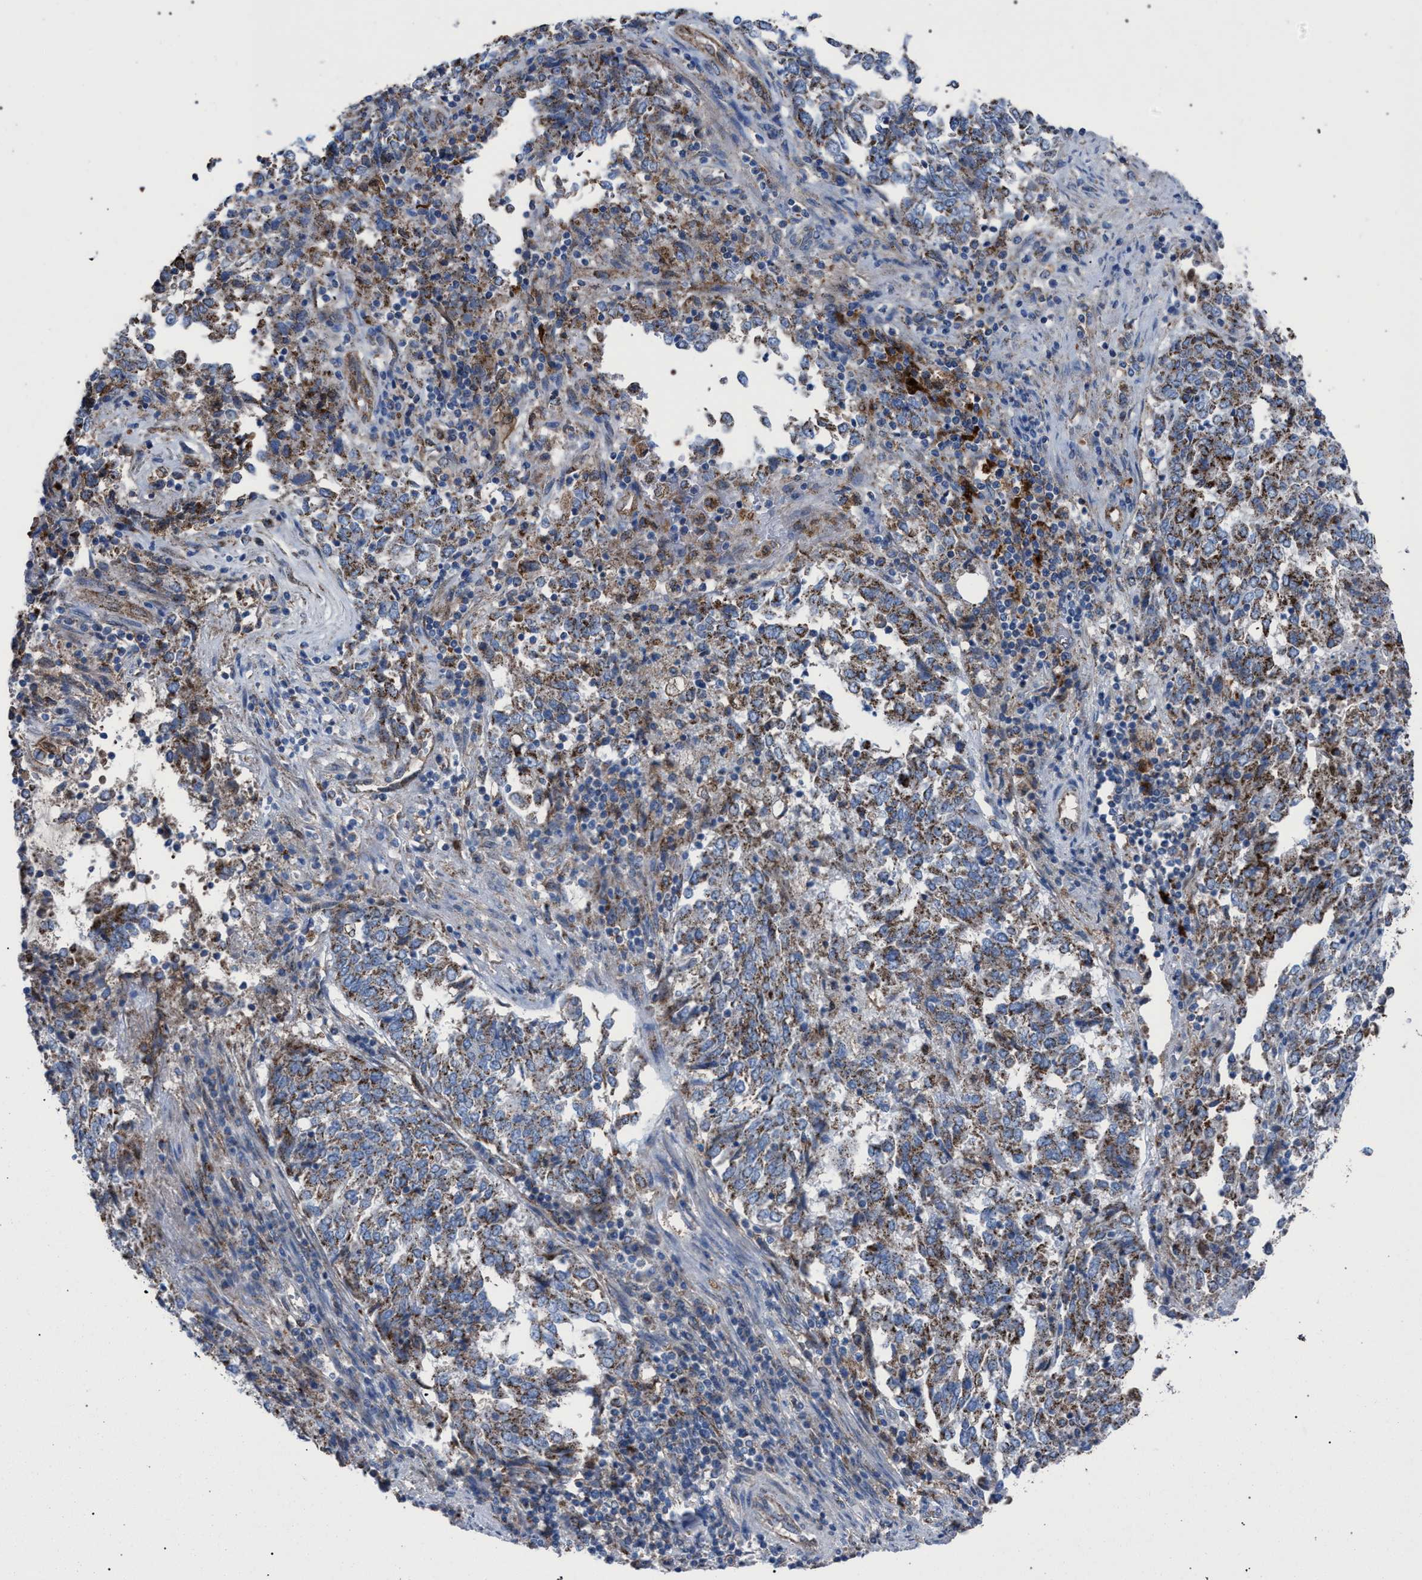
{"staining": {"intensity": "weak", "quantity": ">75%", "location": "cytoplasmic/membranous"}, "tissue": "endometrial cancer", "cell_type": "Tumor cells", "image_type": "cancer", "snomed": [{"axis": "morphology", "description": "Adenocarcinoma, NOS"}, {"axis": "topography", "description": "Endometrium"}], "caption": "Tumor cells reveal low levels of weak cytoplasmic/membranous staining in about >75% of cells in endometrial cancer (adenocarcinoma). Using DAB (3,3'-diaminobenzidine) (brown) and hematoxylin (blue) stains, captured at high magnification using brightfield microscopy.", "gene": "HSD17B4", "patient": {"sex": "female", "age": 80}}